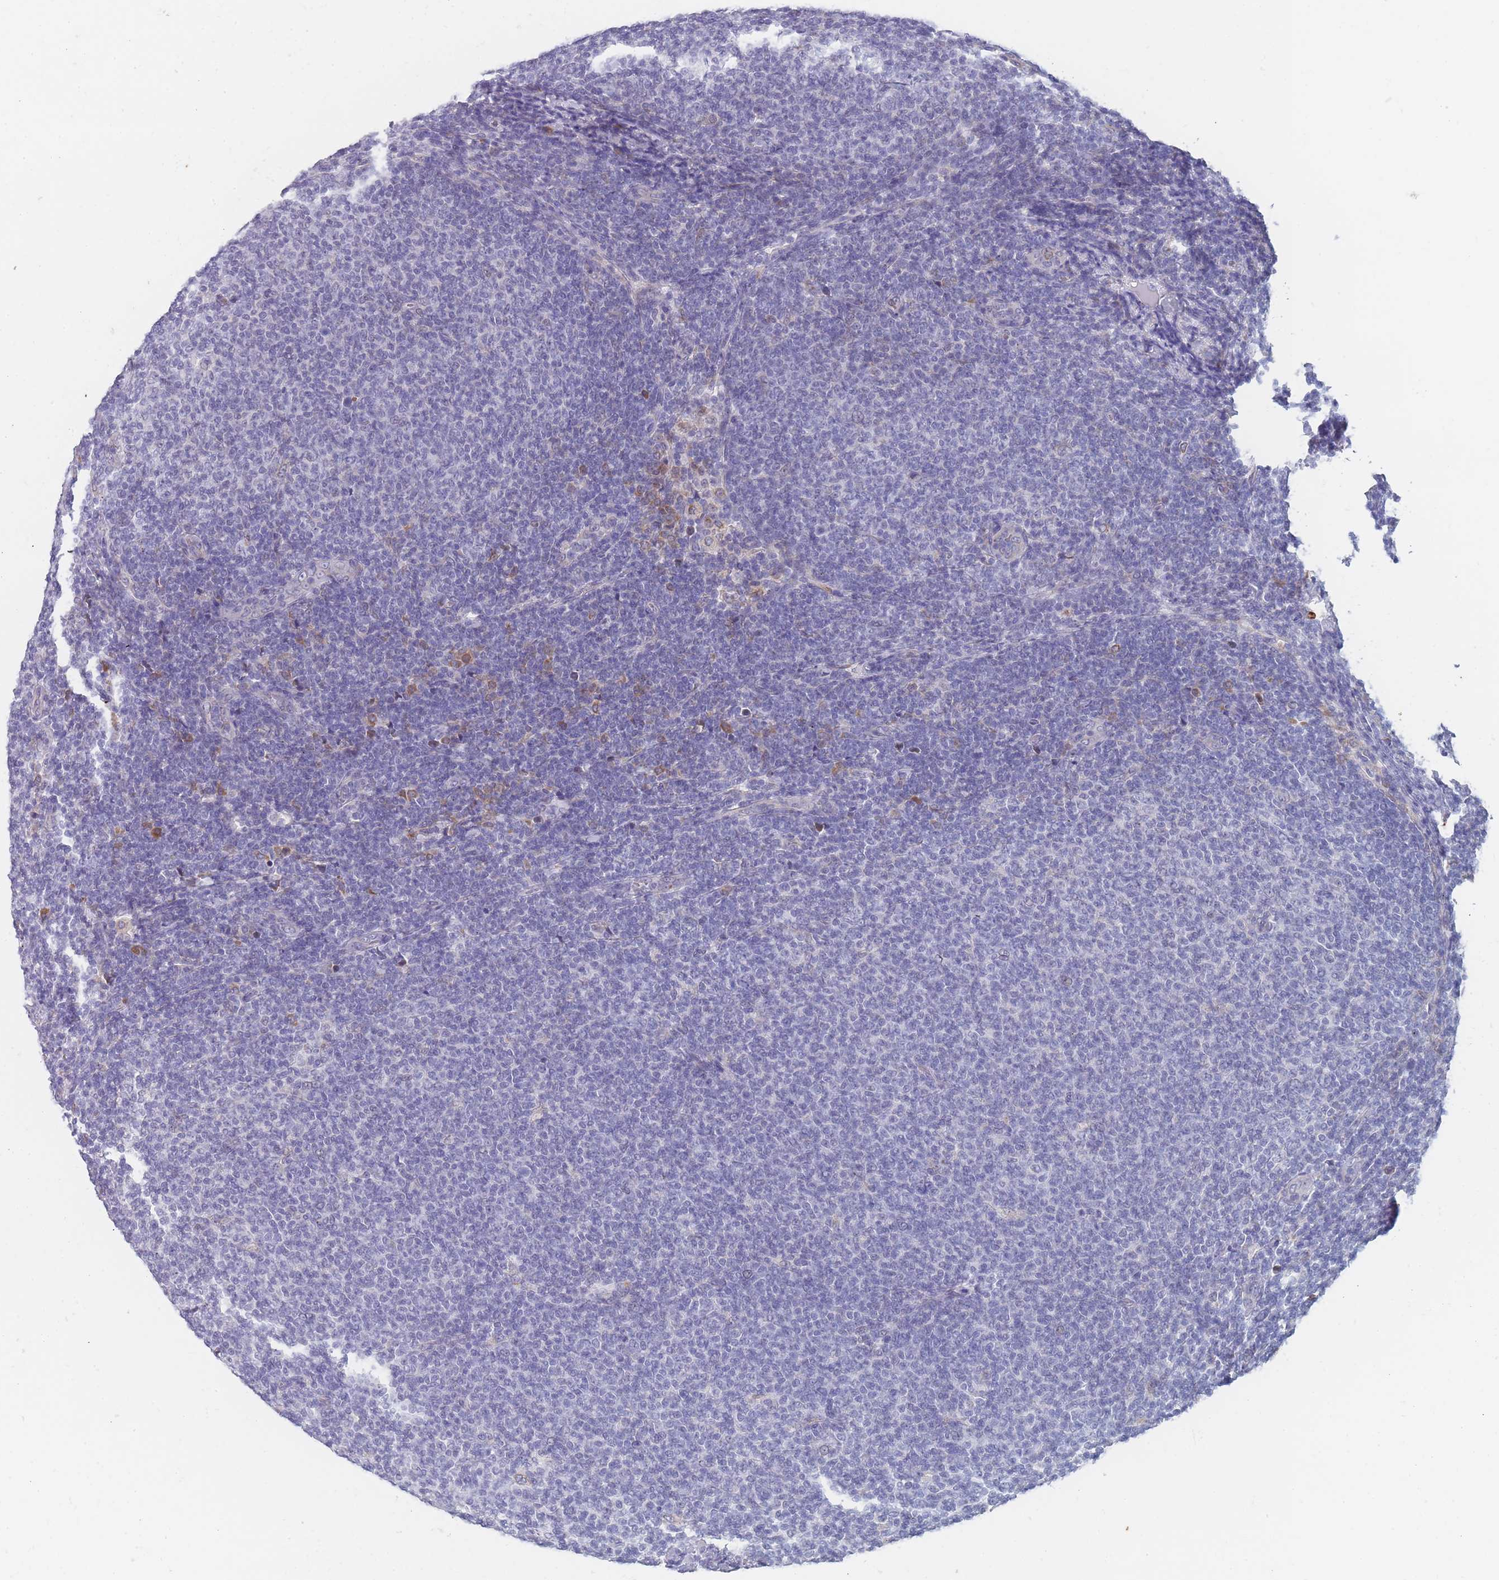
{"staining": {"intensity": "negative", "quantity": "none", "location": "none"}, "tissue": "lymphoma", "cell_type": "Tumor cells", "image_type": "cancer", "snomed": [{"axis": "morphology", "description": "Malignant lymphoma, non-Hodgkin's type, Low grade"}, {"axis": "topography", "description": "Lymph node"}], "caption": "This is an immunohistochemistry histopathology image of lymphoma. There is no expression in tumor cells.", "gene": "TMED10", "patient": {"sex": "male", "age": 66}}